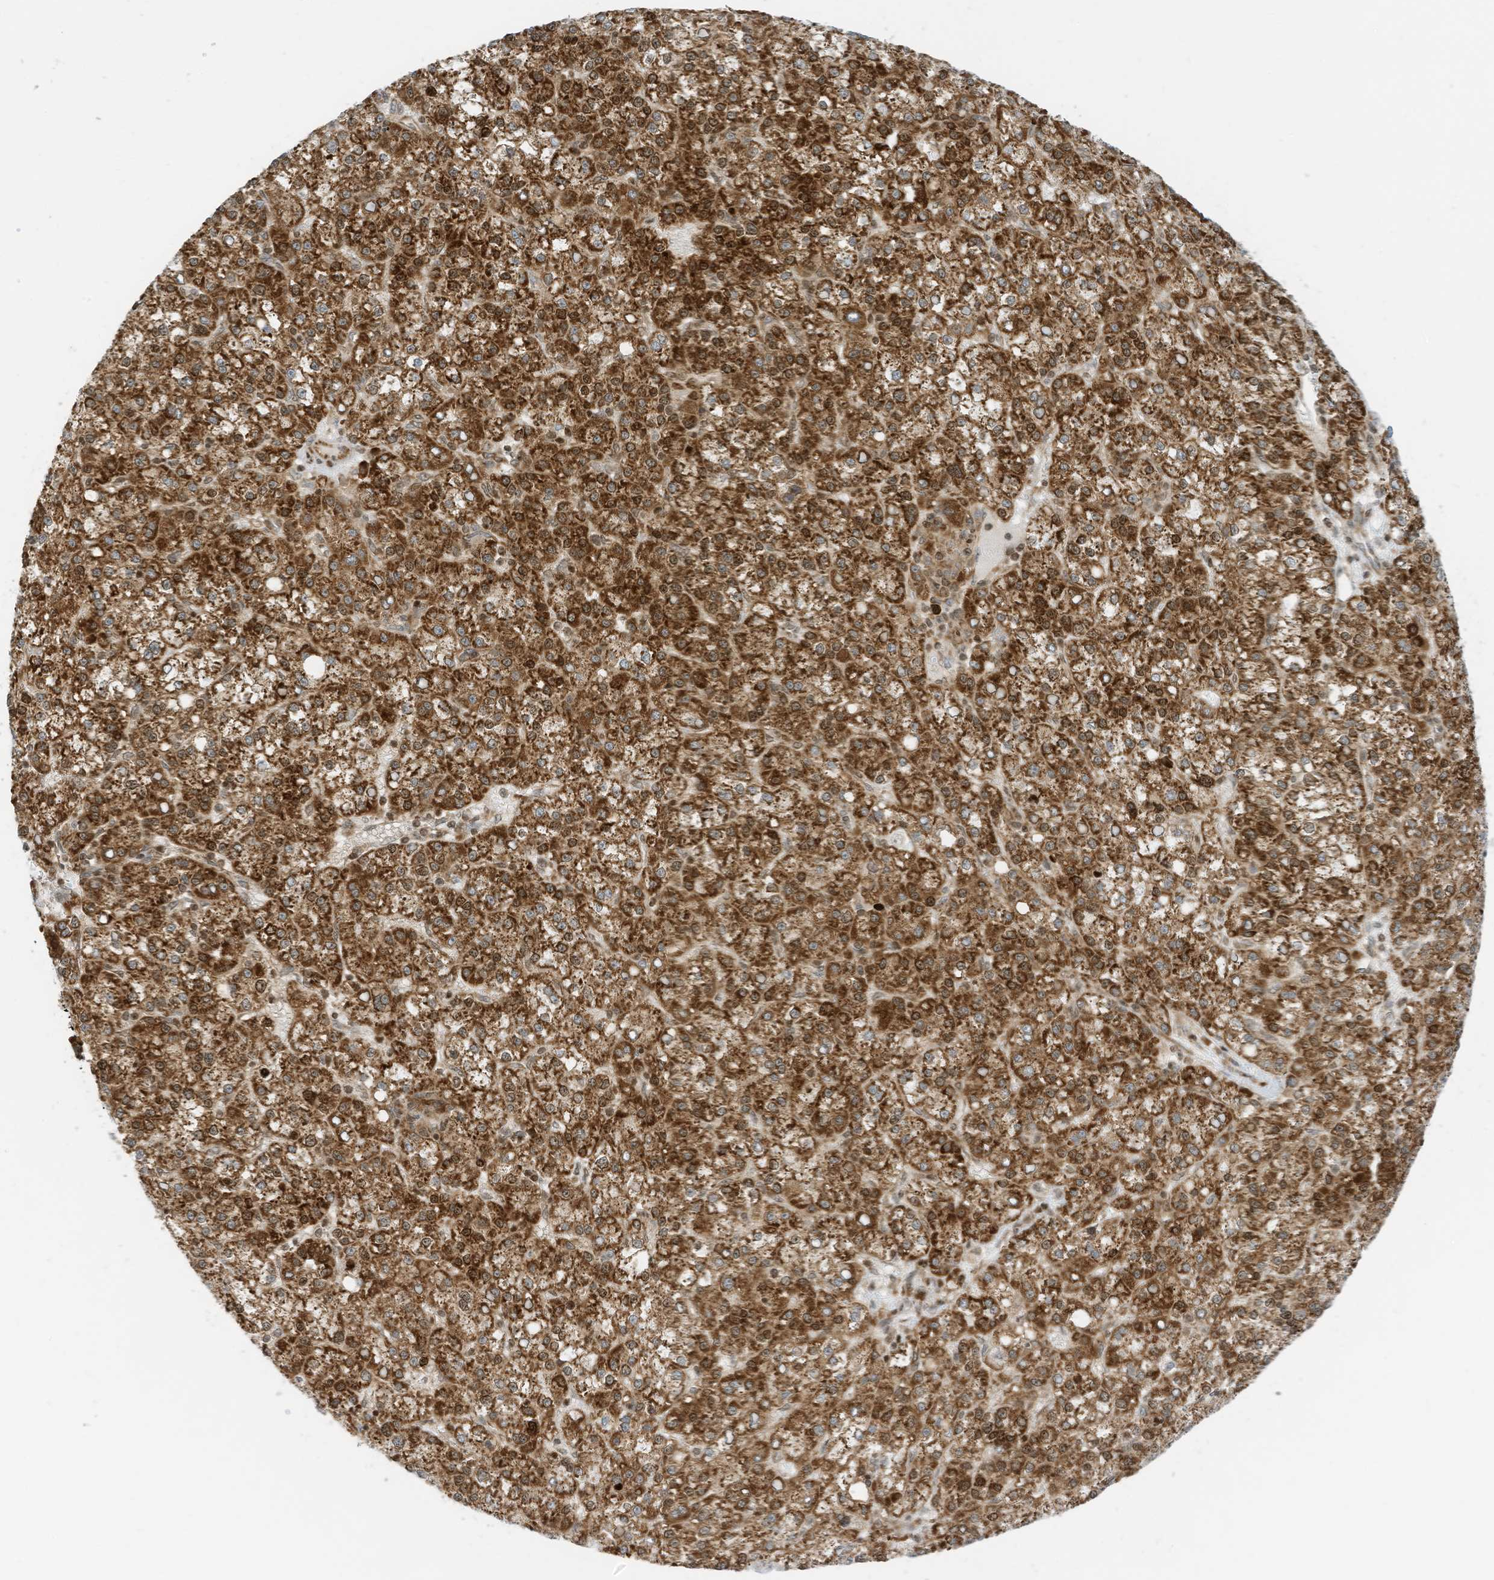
{"staining": {"intensity": "strong", "quantity": ">75%", "location": "cytoplasmic/membranous"}, "tissue": "liver cancer", "cell_type": "Tumor cells", "image_type": "cancer", "snomed": [{"axis": "morphology", "description": "Carcinoma, Hepatocellular, NOS"}, {"axis": "topography", "description": "Liver"}], "caption": "Hepatocellular carcinoma (liver) was stained to show a protein in brown. There is high levels of strong cytoplasmic/membranous positivity in about >75% of tumor cells.", "gene": "EDF1", "patient": {"sex": "female", "age": 58}}